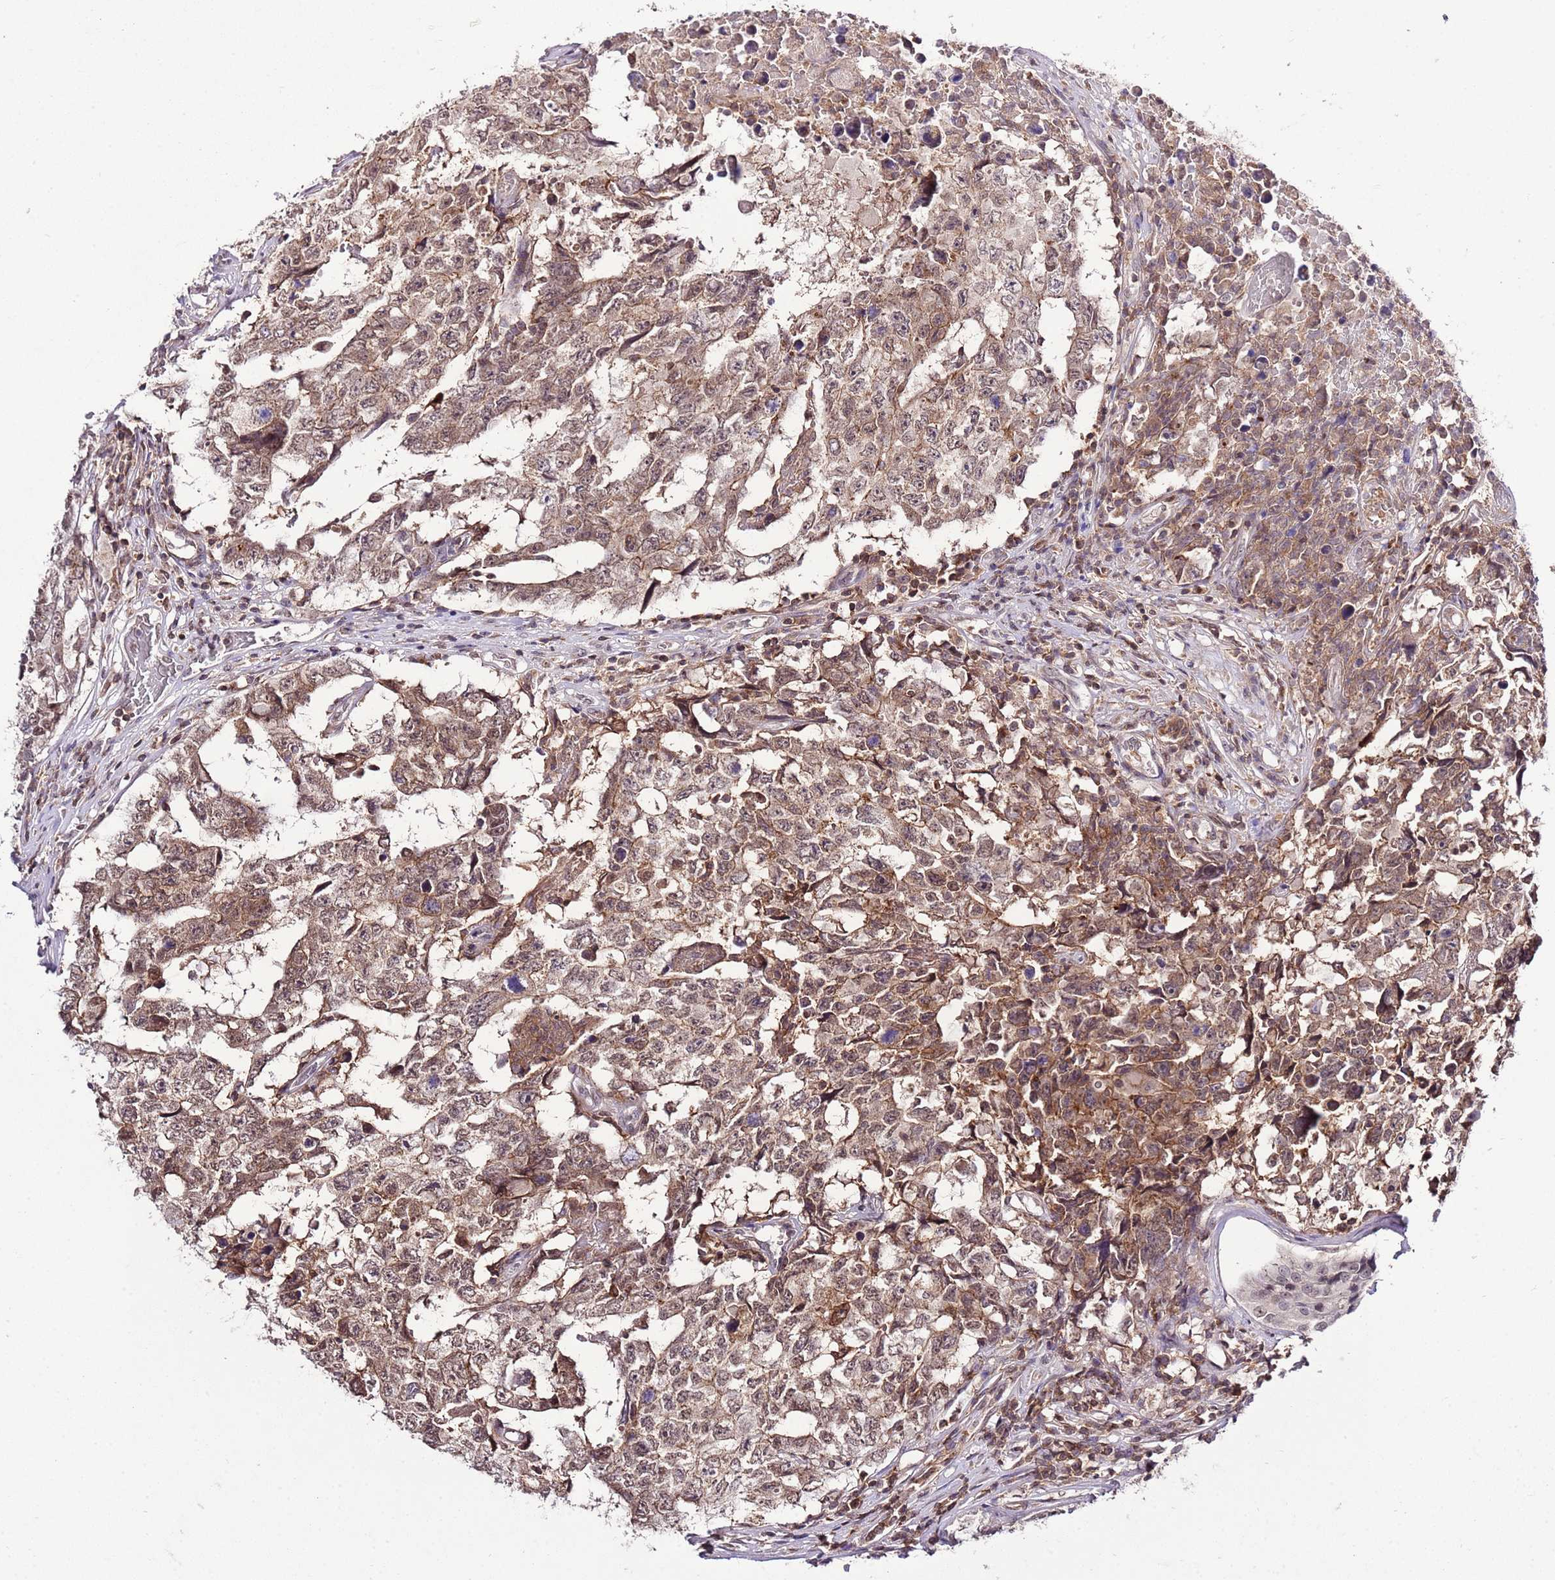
{"staining": {"intensity": "moderate", "quantity": ">75%", "location": "cytoplasmic/membranous"}, "tissue": "testis cancer", "cell_type": "Tumor cells", "image_type": "cancer", "snomed": [{"axis": "morphology", "description": "Carcinoma, Embryonal, NOS"}, {"axis": "topography", "description": "Testis"}], "caption": "High-magnification brightfield microscopy of testis embryonal carcinoma stained with DAB (3,3'-diaminobenzidine) (brown) and counterstained with hematoxylin (blue). tumor cells exhibit moderate cytoplasmic/membranous positivity is present in about>75% of cells.", "gene": "EFHD1", "patient": {"sex": "male", "age": 25}}